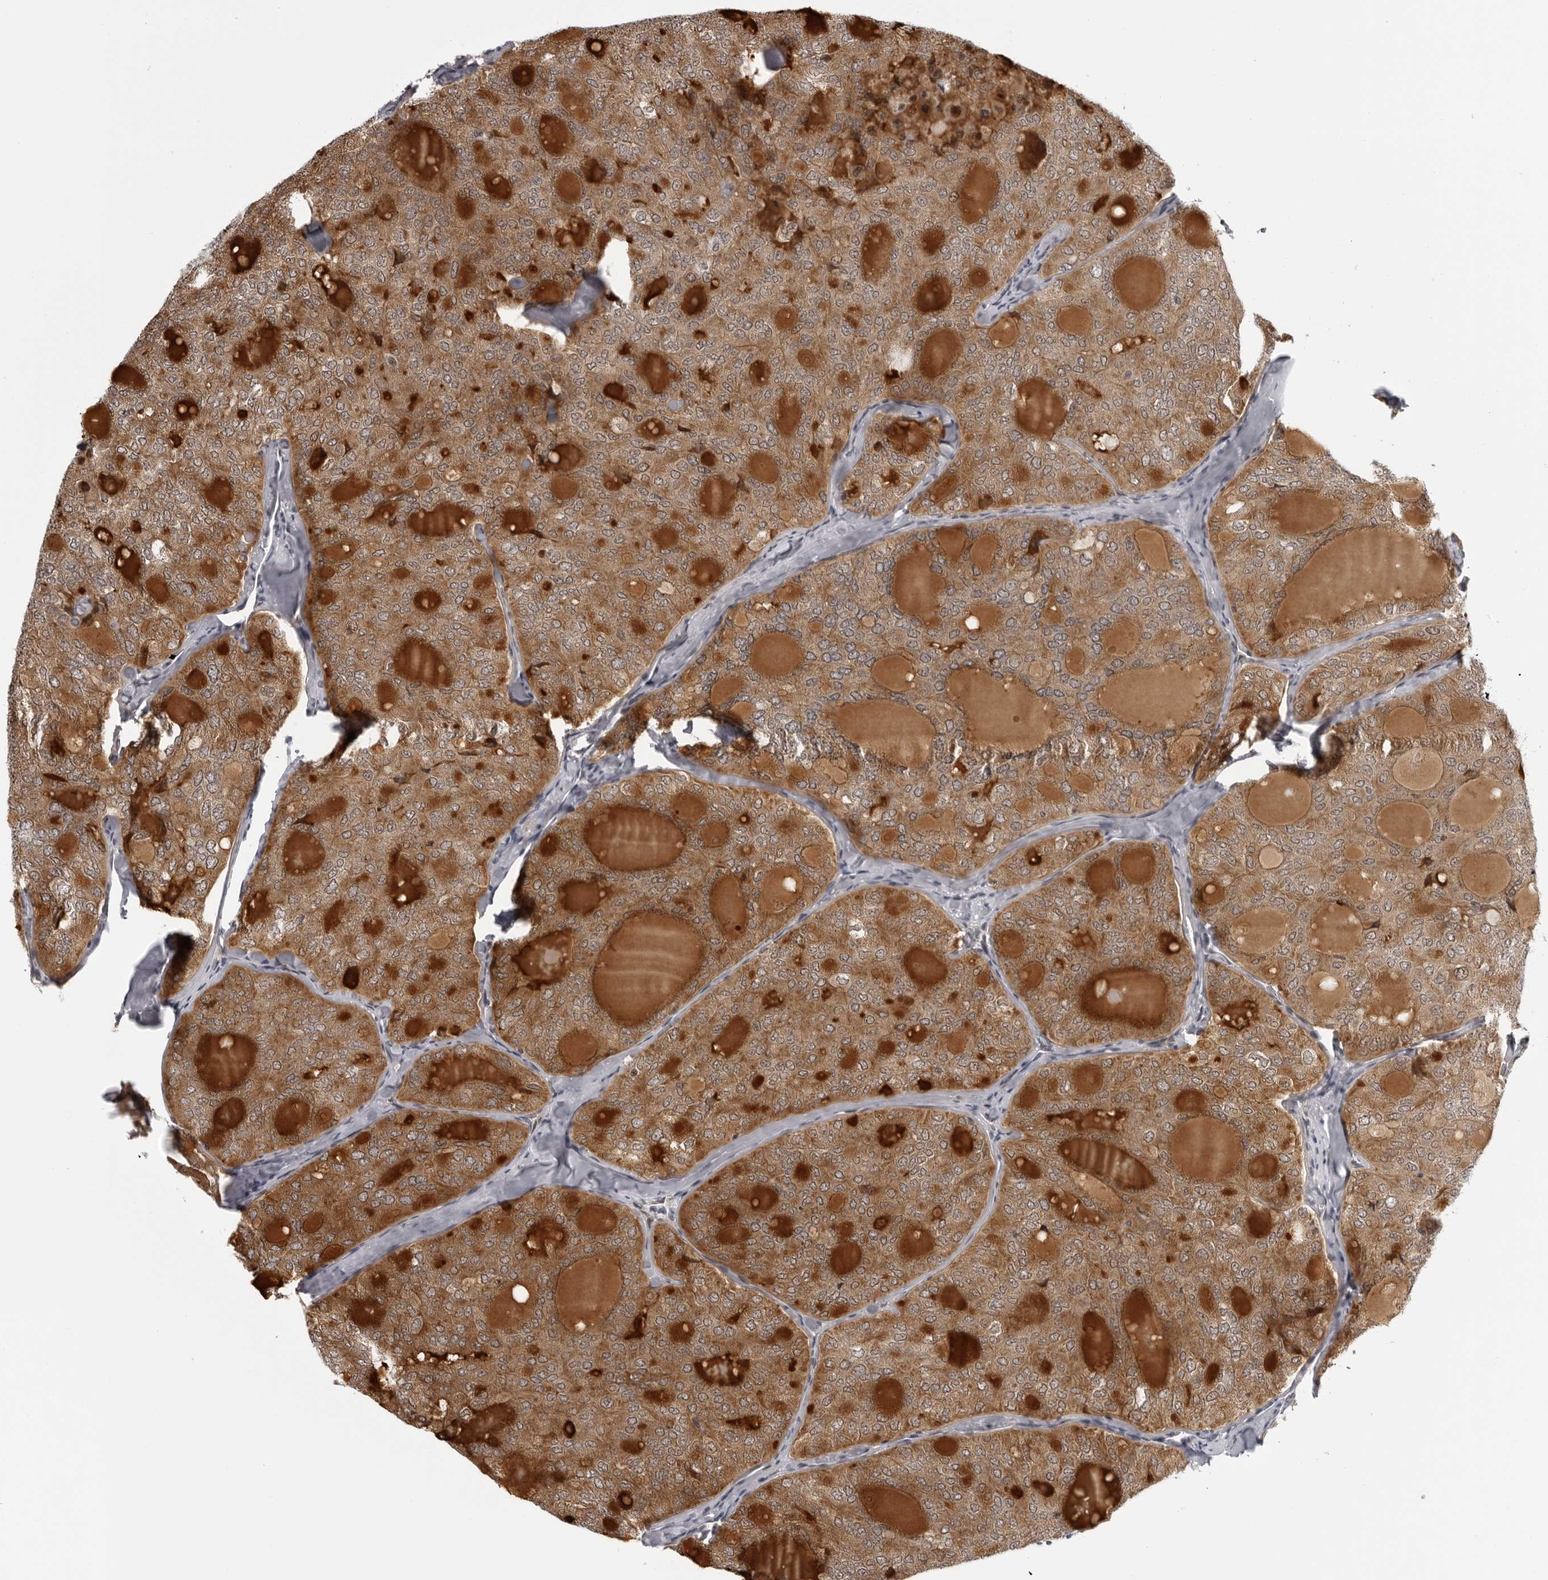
{"staining": {"intensity": "moderate", "quantity": ">75%", "location": "cytoplasmic/membranous"}, "tissue": "thyroid cancer", "cell_type": "Tumor cells", "image_type": "cancer", "snomed": [{"axis": "morphology", "description": "Follicular adenoma carcinoma, NOS"}, {"axis": "topography", "description": "Thyroid gland"}], "caption": "A histopathology image showing moderate cytoplasmic/membranous expression in approximately >75% of tumor cells in thyroid follicular adenoma carcinoma, as visualized by brown immunohistochemical staining.", "gene": "GCSAML", "patient": {"sex": "male", "age": 75}}